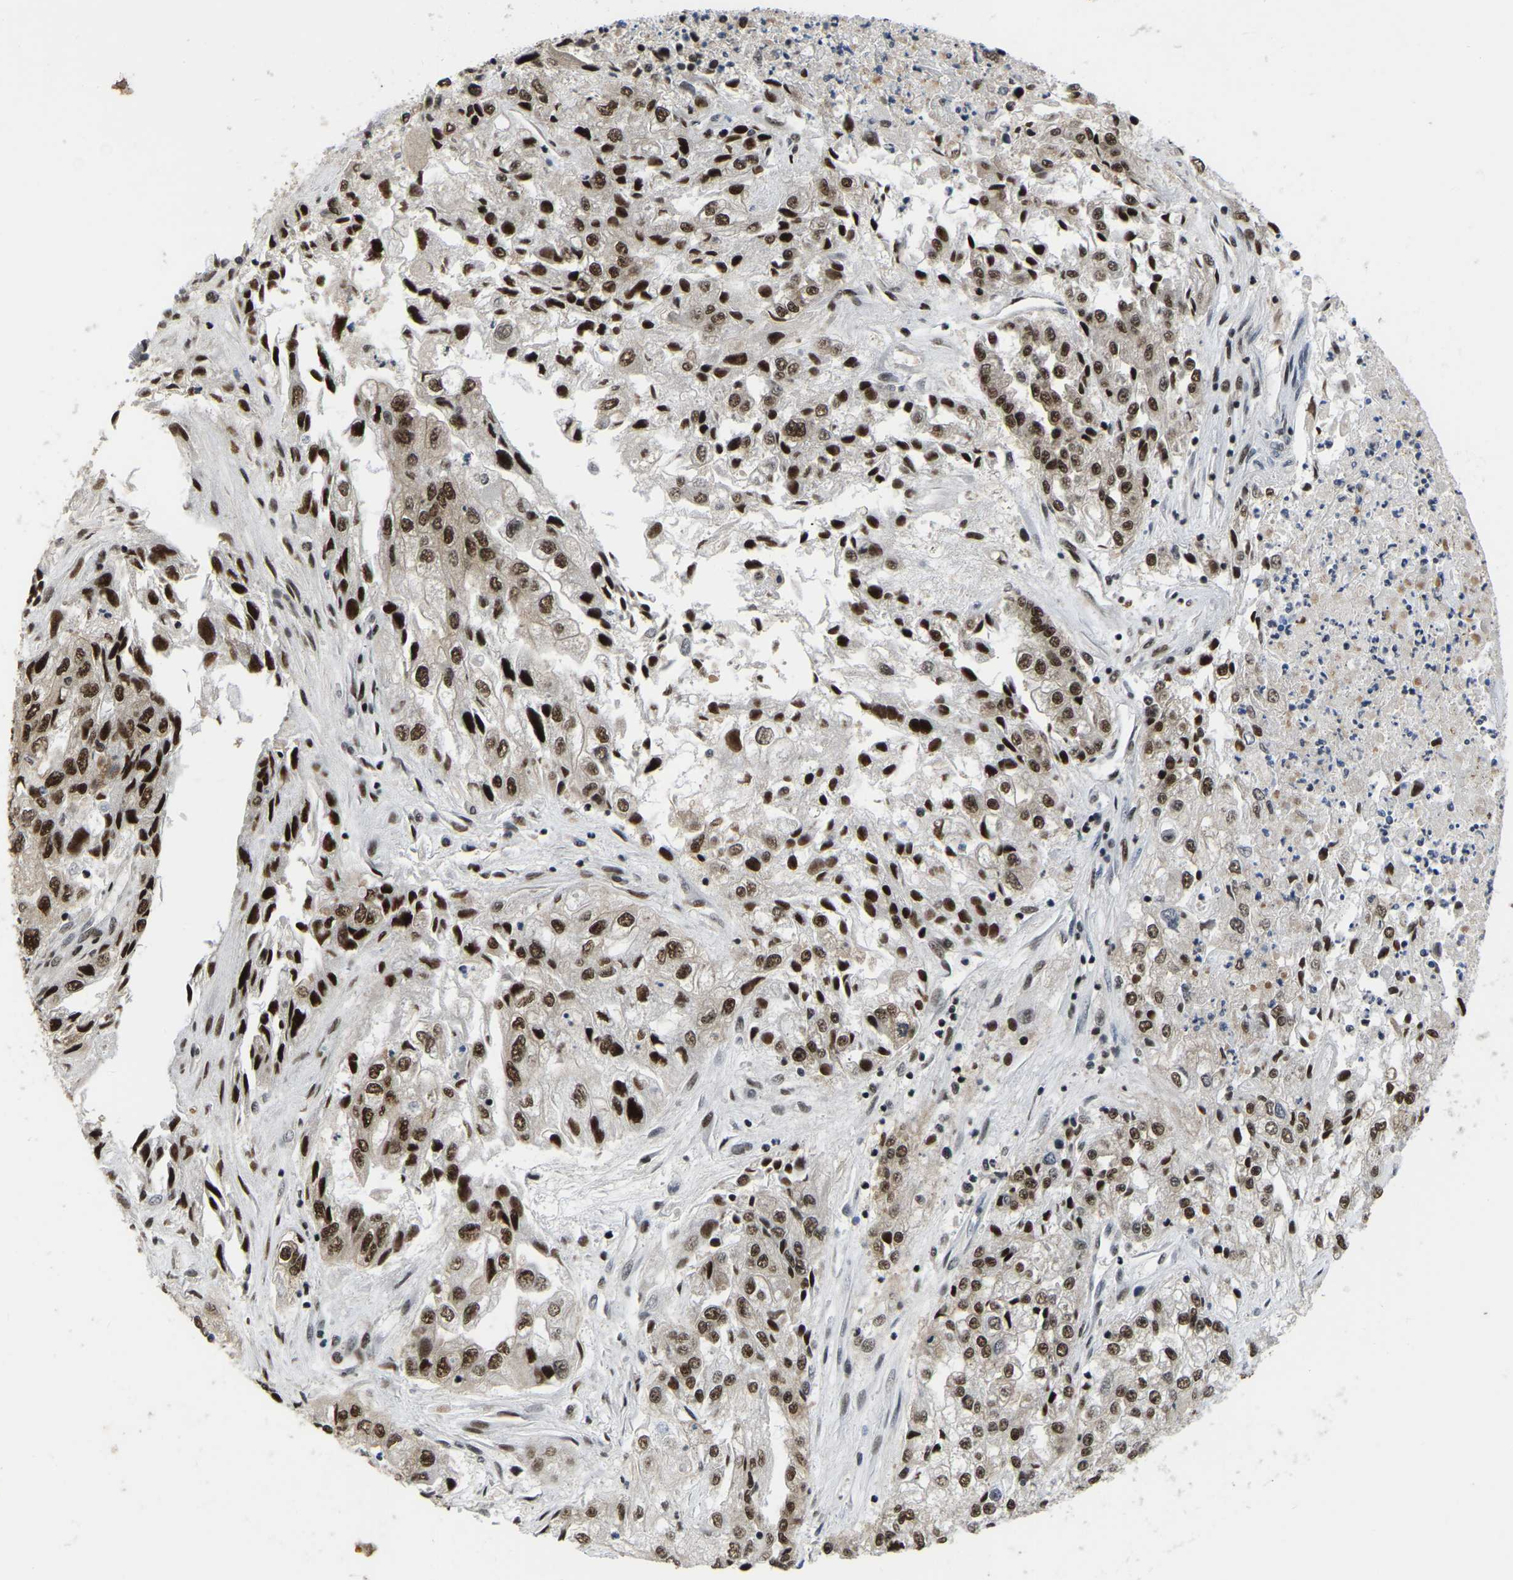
{"staining": {"intensity": "moderate", "quantity": ">75%", "location": "nuclear"}, "tissue": "endometrial cancer", "cell_type": "Tumor cells", "image_type": "cancer", "snomed": [{"axis": "morphology", "description": "Adenocarcinoma, NOS"}, {"axis": "topography", "description": "Endometrium"}], "caption": "Immunohistochemistry (IHC) image of neoplastic tissue: human endometrial cancer (adenocarcinoma) stained using immunohistochemistry demonstrates medium levels of moderate protein expression localized specifically in the nuclear of tumor cells, appearing as a nuclear brown color.", "gene": "TBL1XR1", "patient": {"sex": "female", "age": 49}}